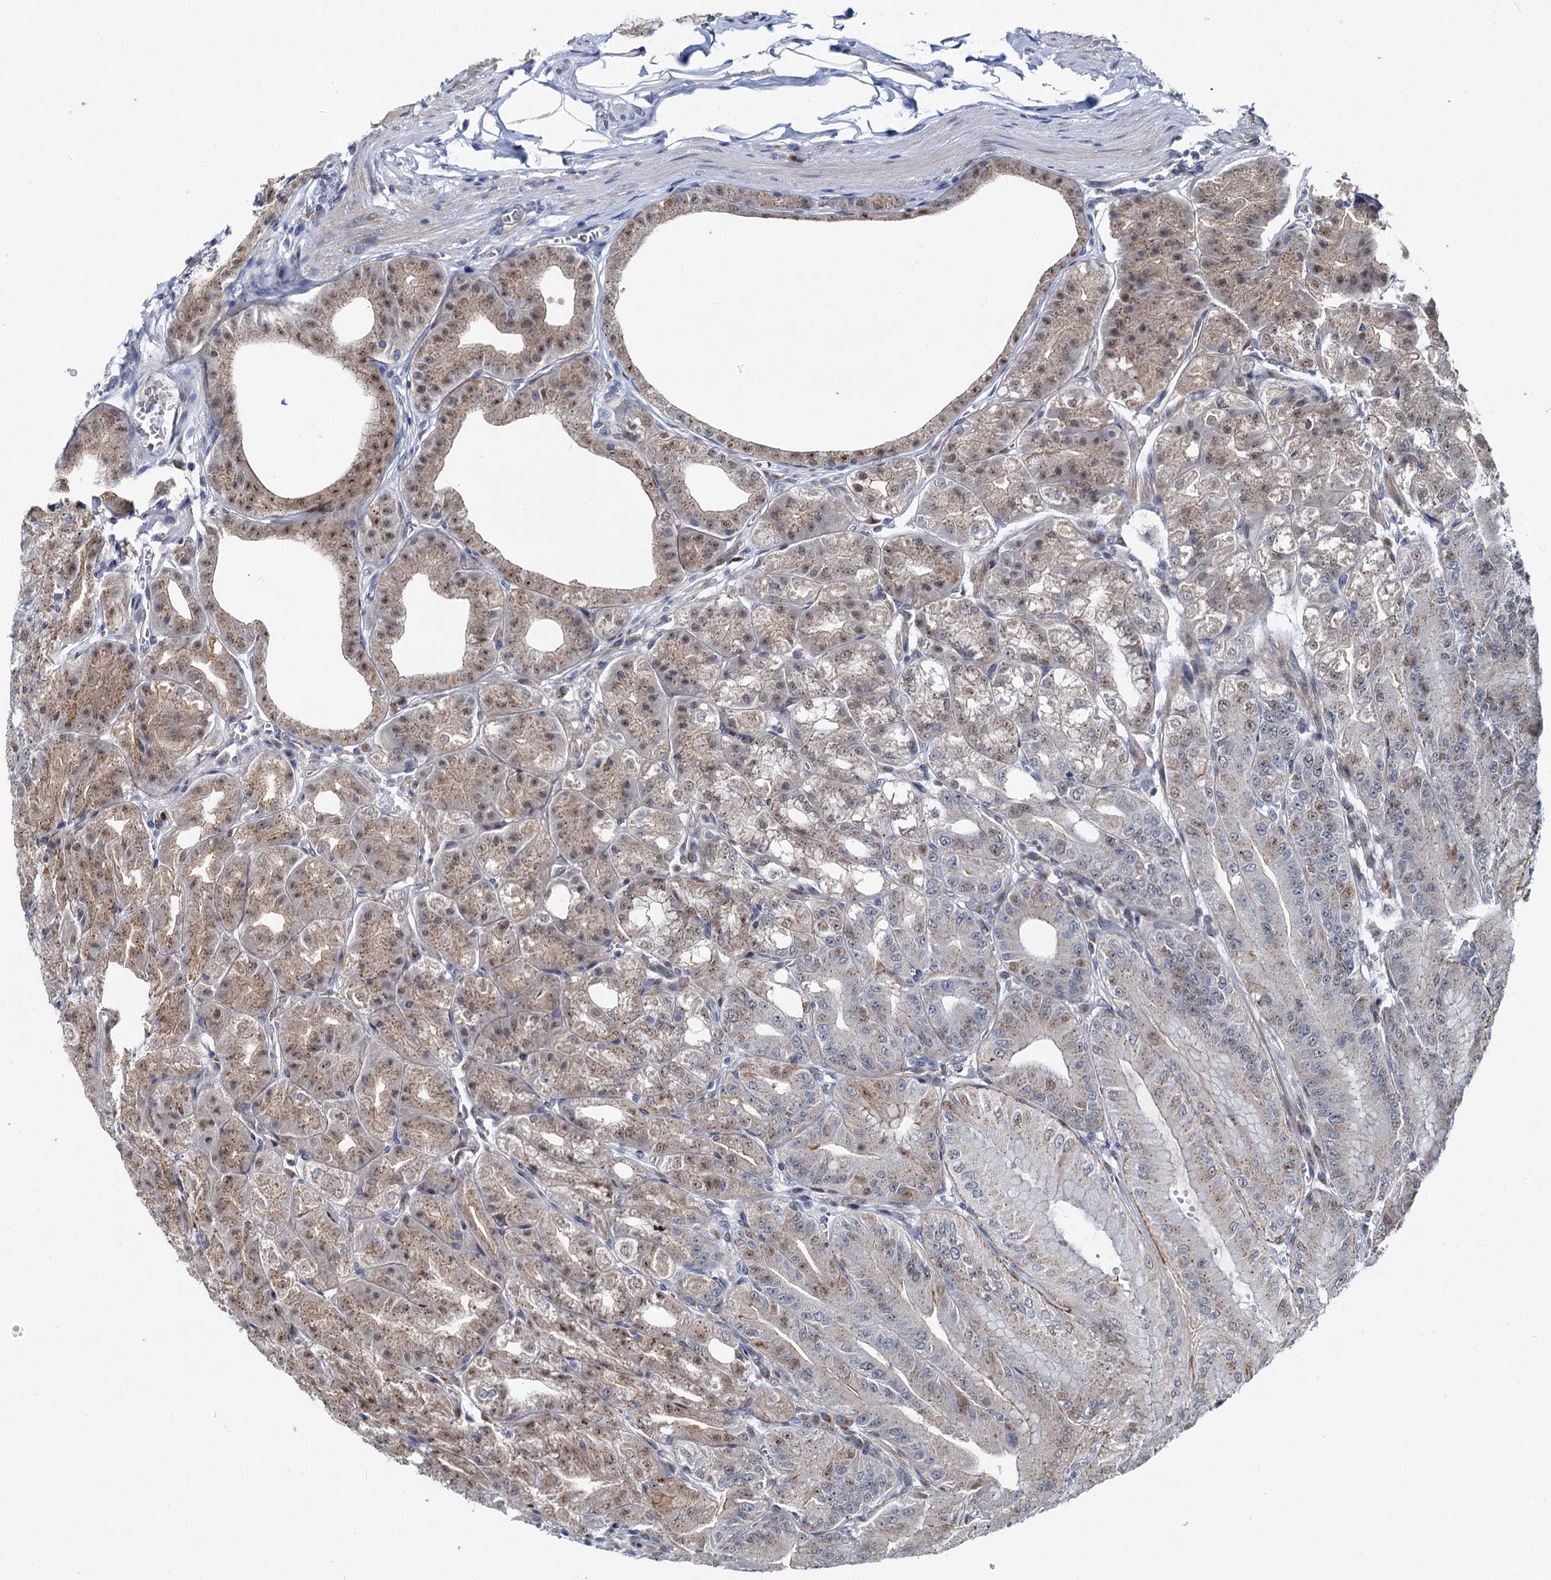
{"staining": {"intensity": "moderate", "quantity": ">75%", "location": "cytoplasmic/membranous,nuclear"}, "tissue": "stomach", "cell_type": "Glandular cells", "image_type": "normal", "snomed": [{"axis": "morphology", "description": "Normal tissue, NOS"}, {"axis": "topography", "description": "Stomach, upper"}, {"axis": "topography", "description": "Stomach, lower"}], "caption": "A high-resolution histopathology image shows IHC staining of normal stomach, which exhibits moderate cytoplasmic/membranous,nuclear staining in about >75% of glandular cells.", "gene": "RUFY2", "patient": {"sex": "male", "age": 71}}